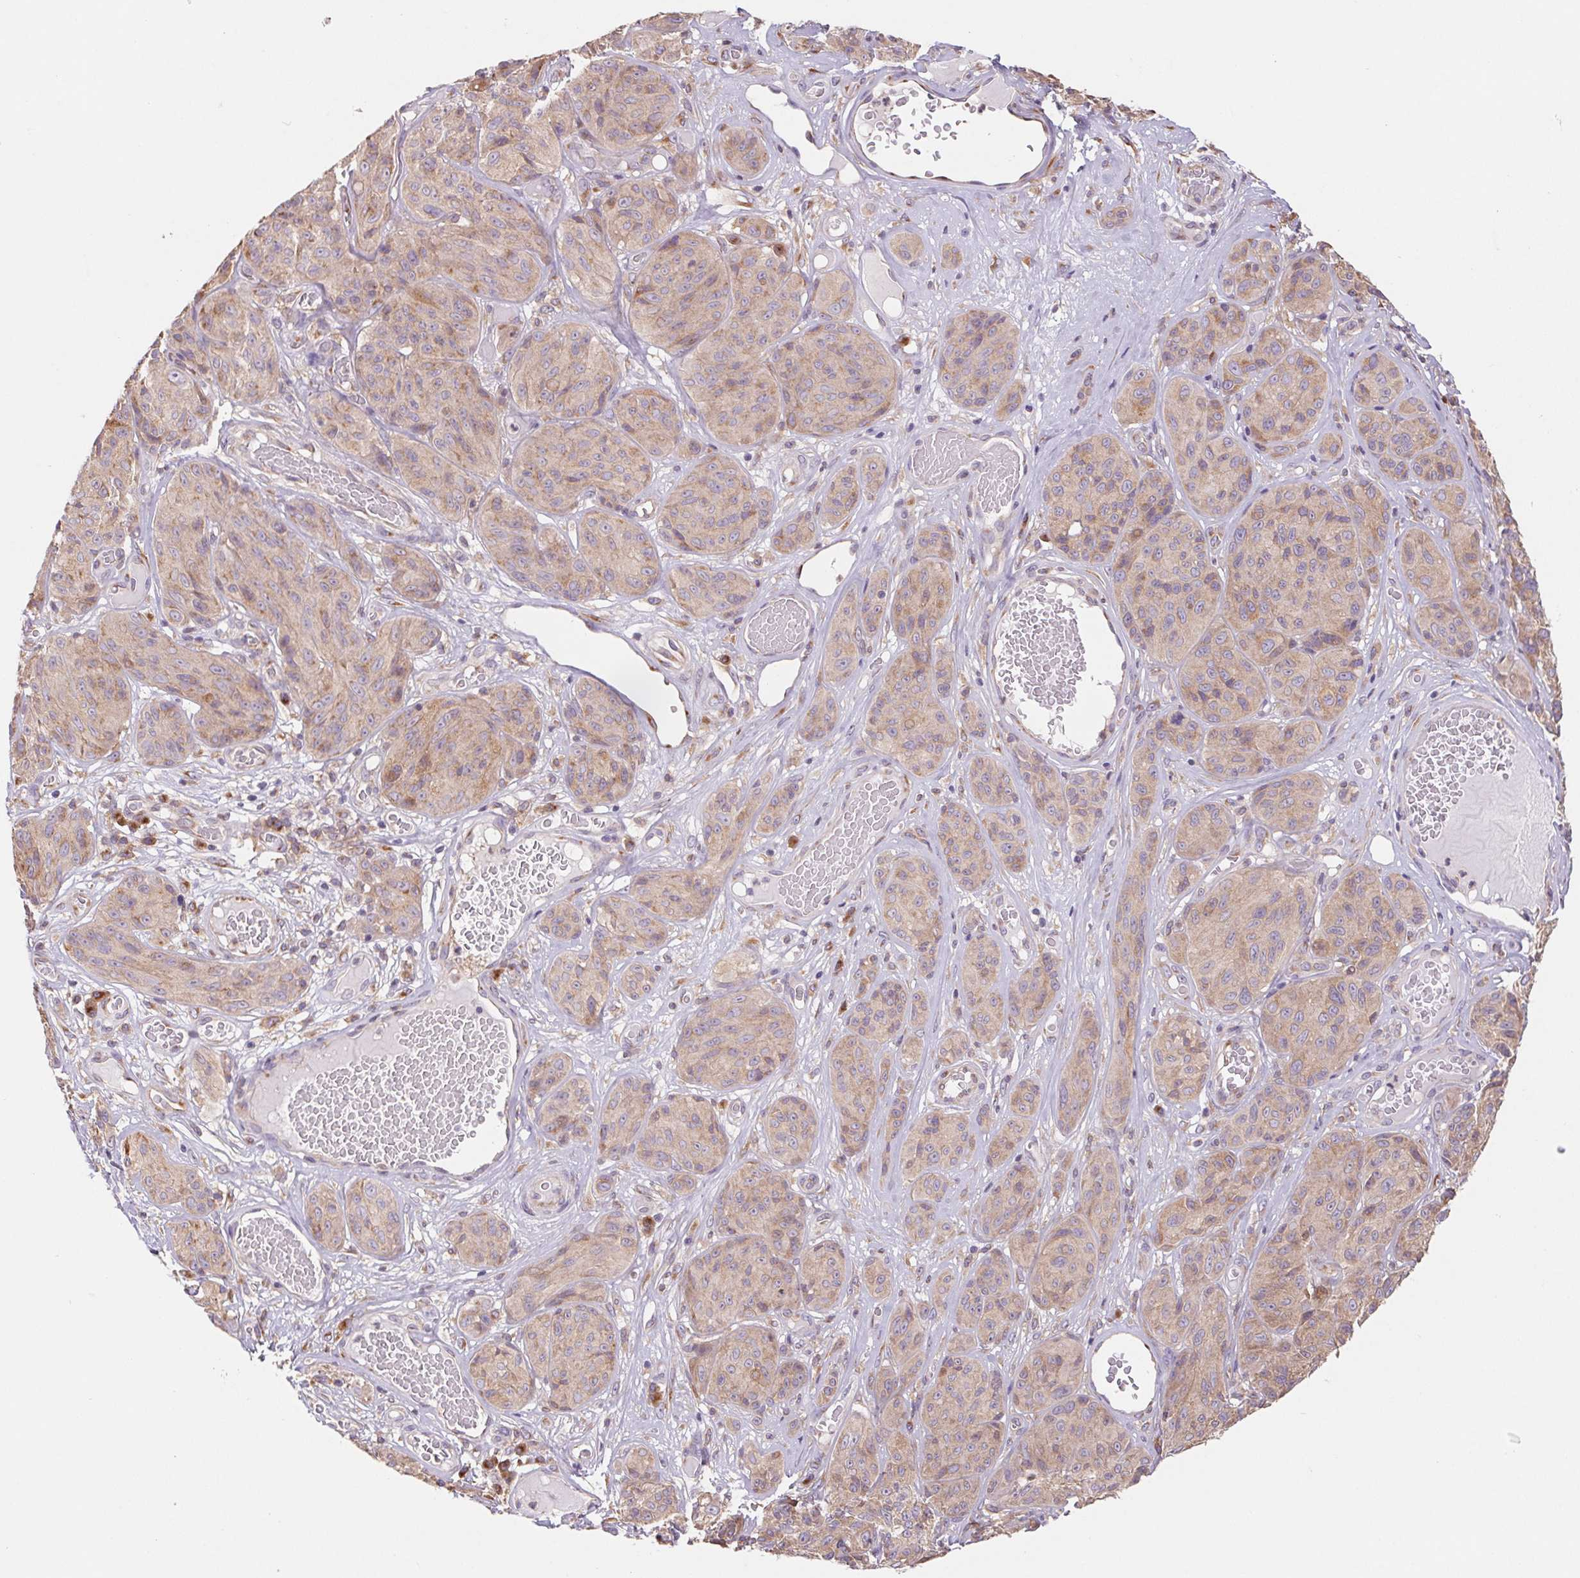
{"staining": {"intensity": "weak", "quantity": "25%-75%", "location": "cytoplasmic/membranous"}, "tissue": "melanoma", "cell_type": "Tumor cells", "image_type": "cancer", "snomed": [{"axis": "morphology", "description": "Malignant melanoma, NOS"}, {"axis": "topography", "description": "Skin"}], "caption": "Immunohistochemical staining of human melanoma reveals low levels of weak cytoplasmic/membranous staining in about 25%-75% of tumor cells.", "gene": "RAB1A", "patient": {"sex": "male", "age": 91}}